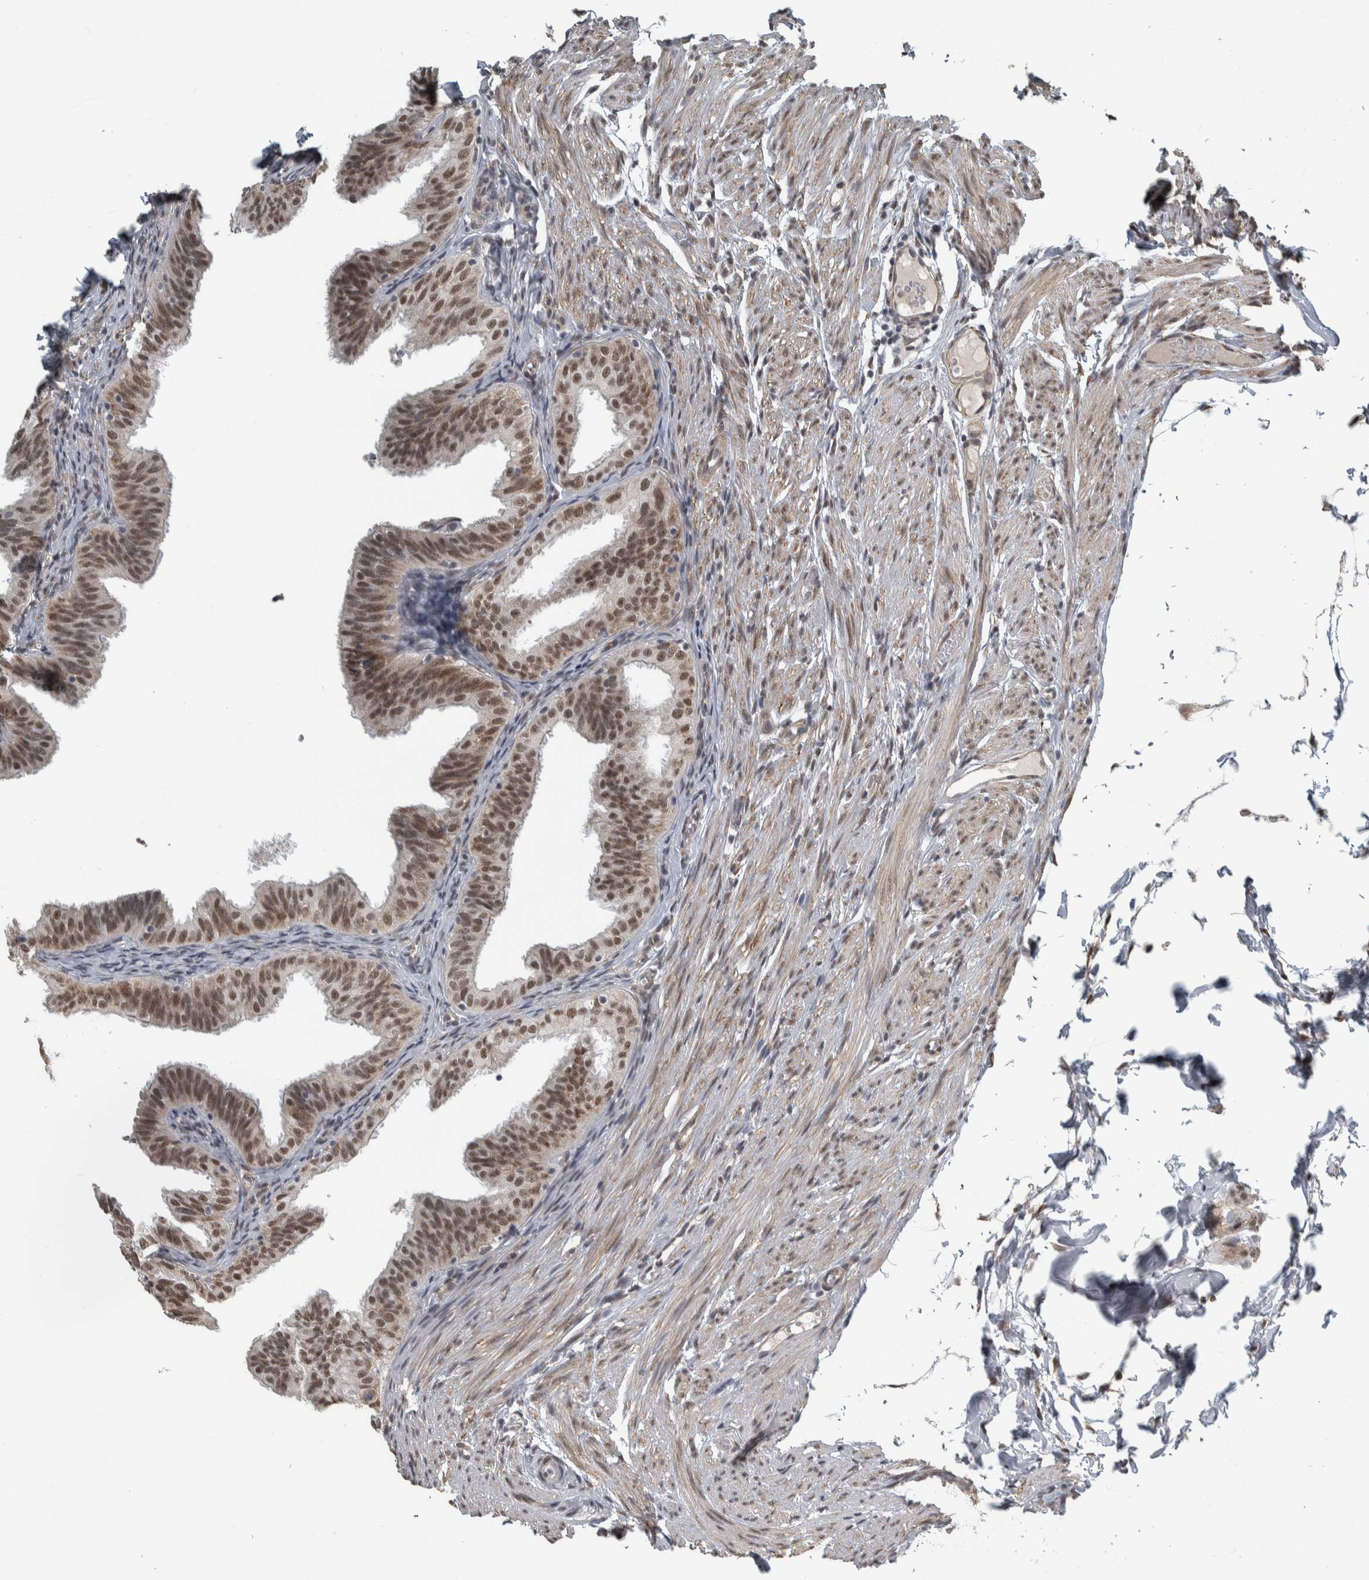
{"staining": {"intensity": "moderate", "quantity": ">75%", "location": "nuclear"}, "tissue": "fallopian tube", "cell_type": "Glandular cells", "image_type": "normal", "snomed": [{"axis": "morphology", "description": "Normal tissue, NOS"}, {"axis": "topography", "description": "Fallopian tube"}], "caption": "Protein expression analysis of unremarkable fallopian tube reveals moderate nuclear staining in approximately >75% of glandular cells.", "gene": "DDX42", "patient": {"sex": "female", "age": 35}}